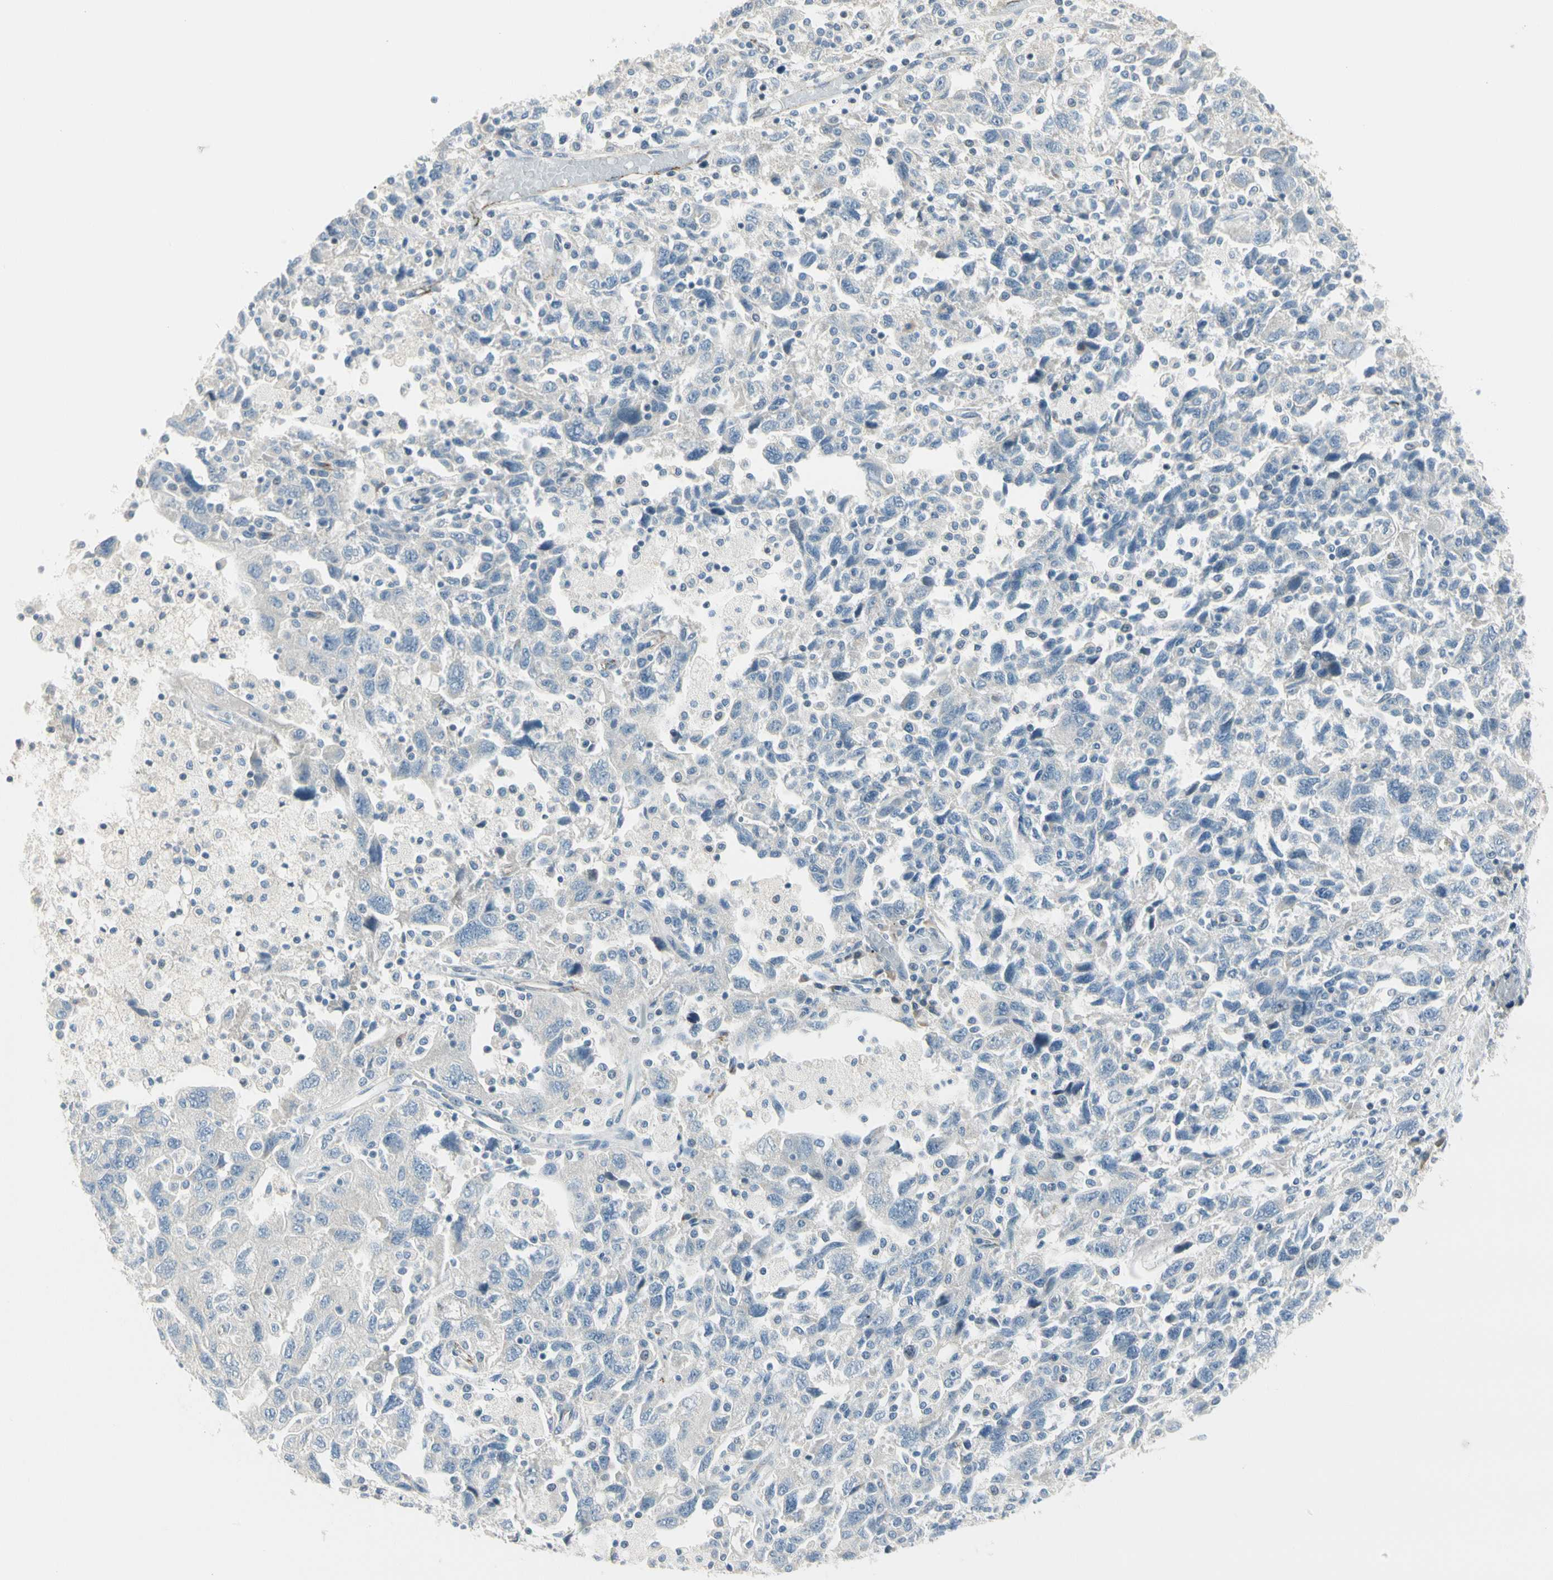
{"staining": {"intensity": "negative", "quantity": "none", "location": "none"}, "tissue": "ovarian cancer", "cell_type": "Tumor cells", "image_type": "cancer", "snomed": [{"axis": "morphology", "description": "Carcinoma, NOS"}, {"axis": "morphology", "description": "Cystadenocarcinoma, serous, NOS"}, {"axis": "topography", "description": "Ovary"}], "caption": "The micrograph reveals no significant staining in tumor cells of ovarian cancer.", "gene": "SLC6A15", "patient": {"sex": "female", "age": 69}}